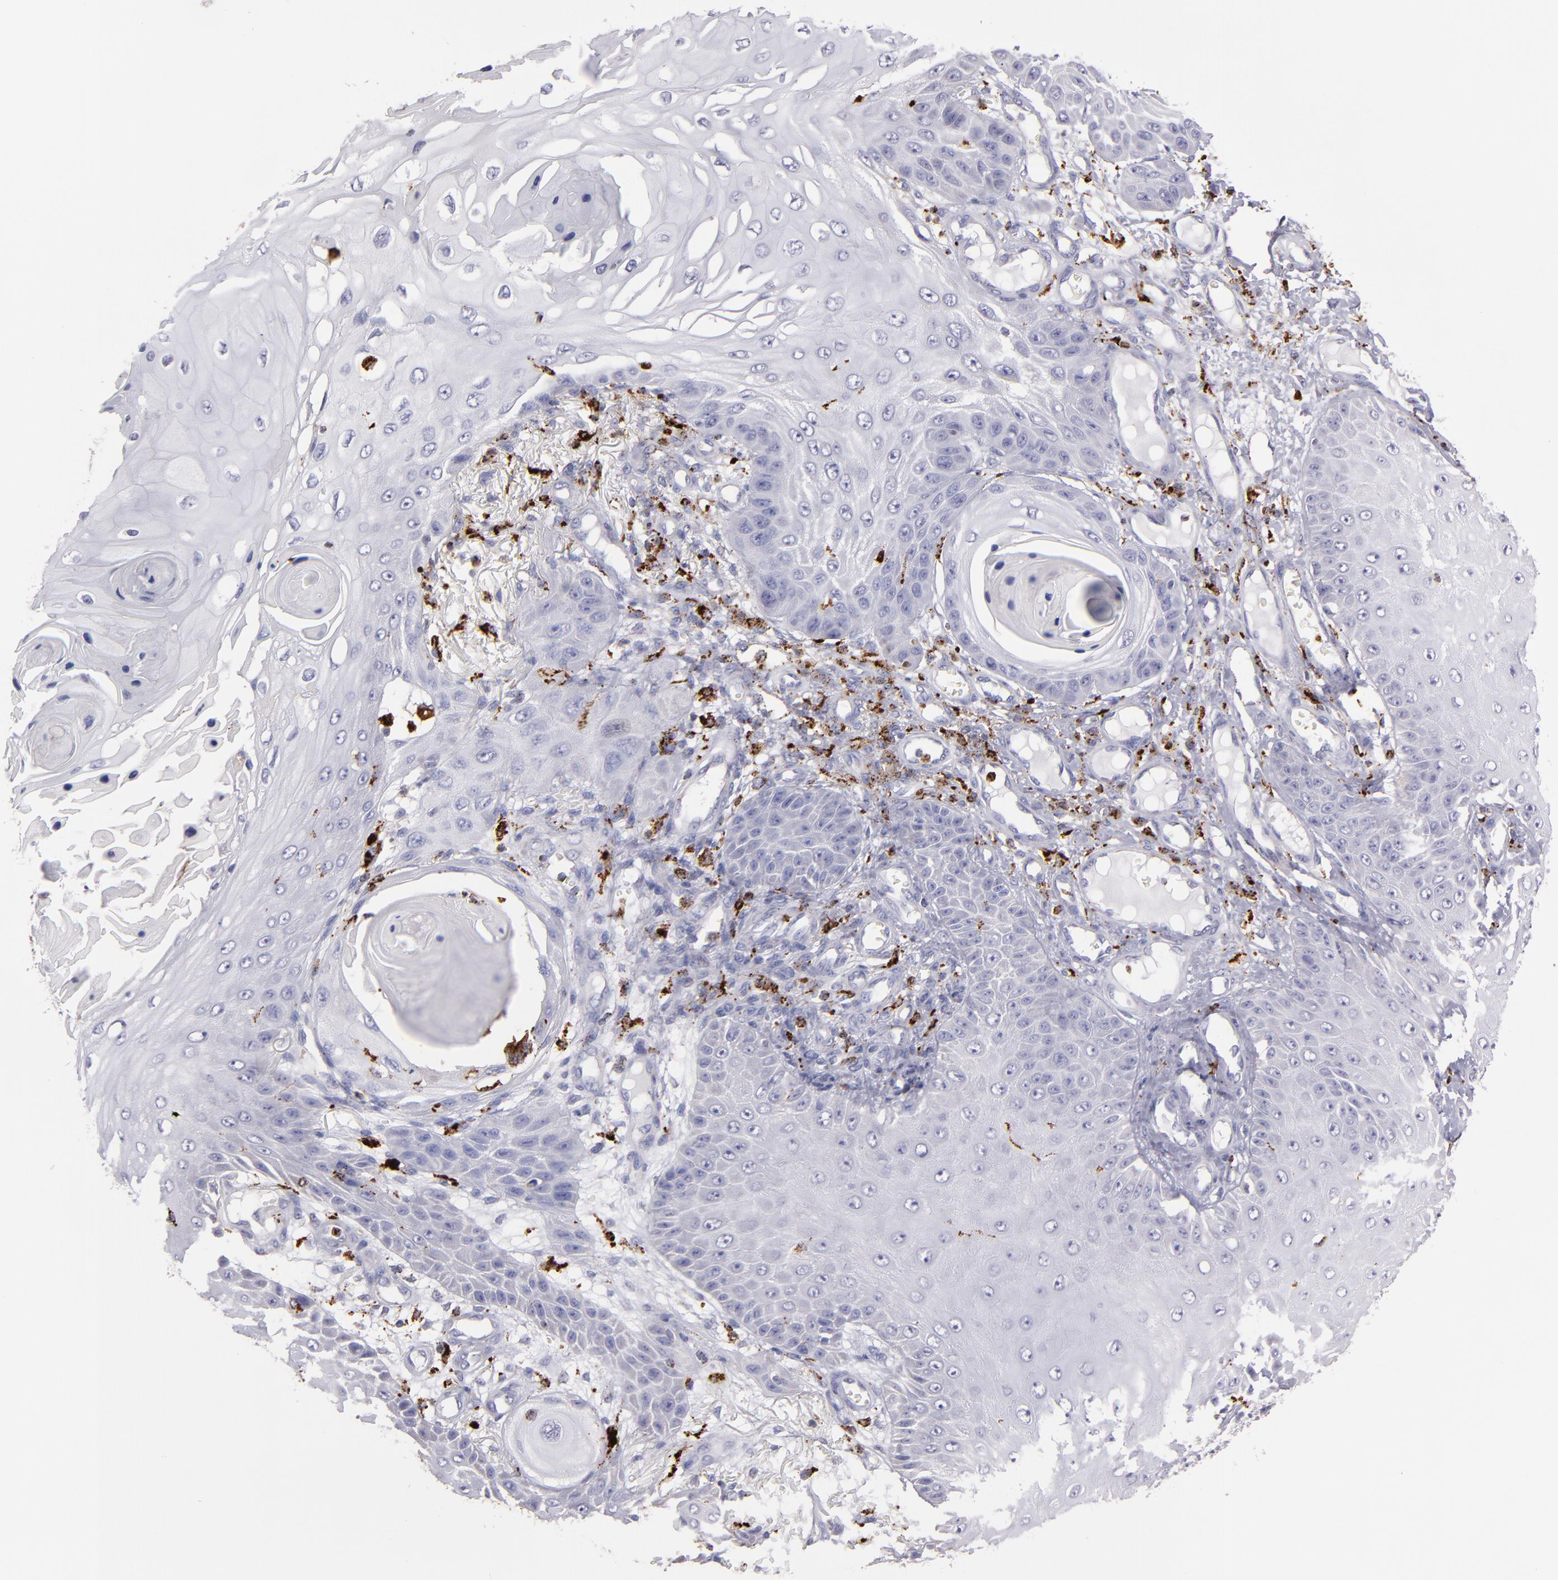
{"staining": {"intensity": "negative", "quantity": "none", "location": "none"}, "tissue": "skin cancer", "cell_type": "Tumor cells", "image_type": "cancer", "snomed": [{"axis": "morphology", "description": "Squamous cell carcinoma, NOS"}, {"axis": "topography", "description": "Skin"}], "caption": "DAB immunohistochemical staining of skin cancer displays no significant positivity in tumor cells.", "gene": "CTSS", "patient": {"sex": "female", "age": 40}}